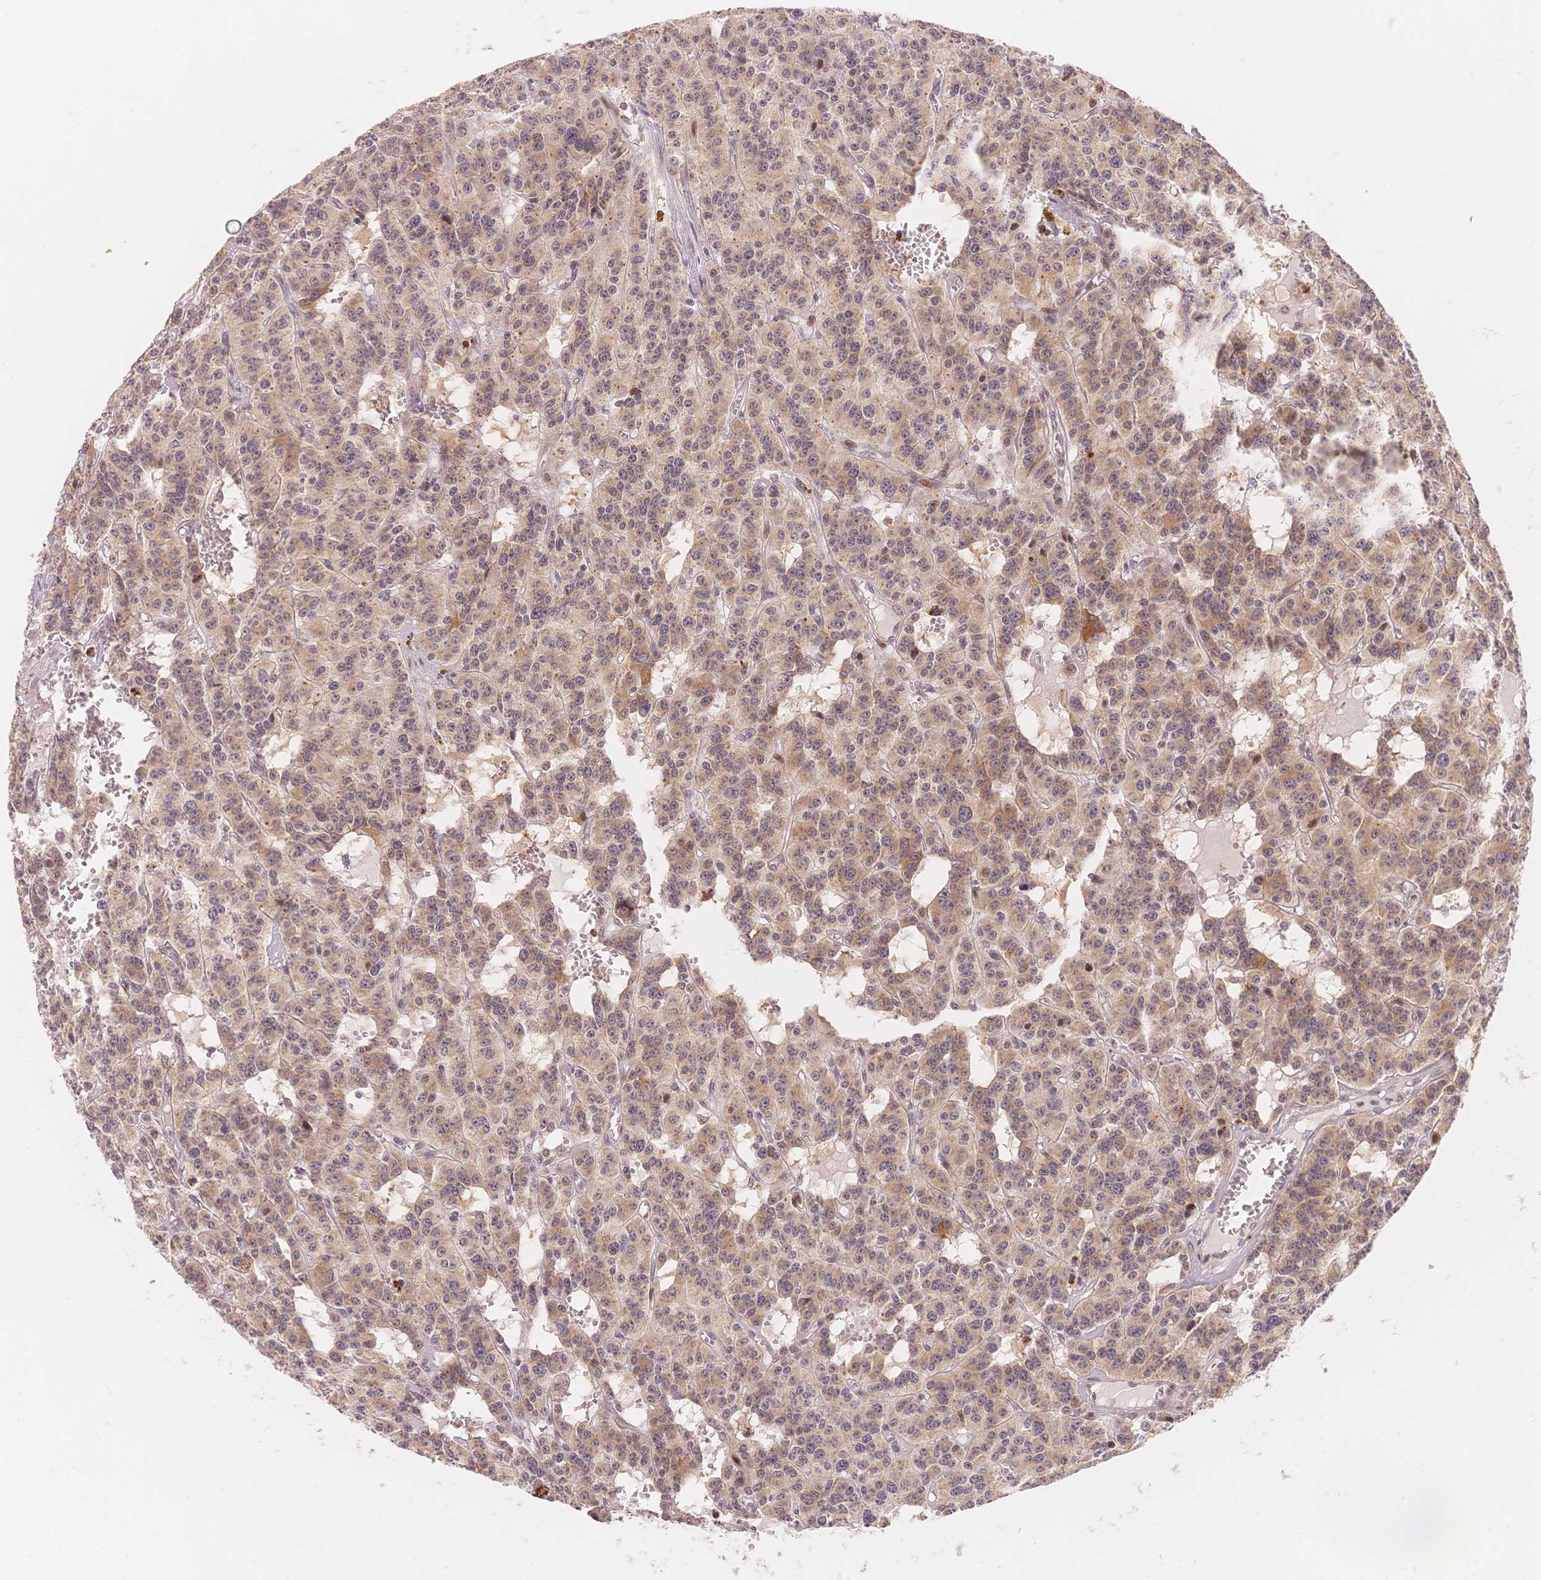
{"staining": {"intensity": "weak", "quantity": ">75%", "location": "cytoplasmic/membranous"}, "tissue": "carcinoid", "cell_type": "Tumor cells", "image_type": "cancer", "snomed": [{"axis": "morphology", "description": "Carcinoid, malignant, NOS"}, {"axis": "topography", "description": "Lung"}], "caption": "Tumor cells reveal weak cytoplasmic/membranous positivity in about >75% of cells in carcinoid. The staining was performed using DAB to visualize the protein expression in brown, while the nuclei were stained in blue with hematoxylin (Magnification: 20x).", "gene": "STK39", "patient": {"sex": "female", "age": 71}}